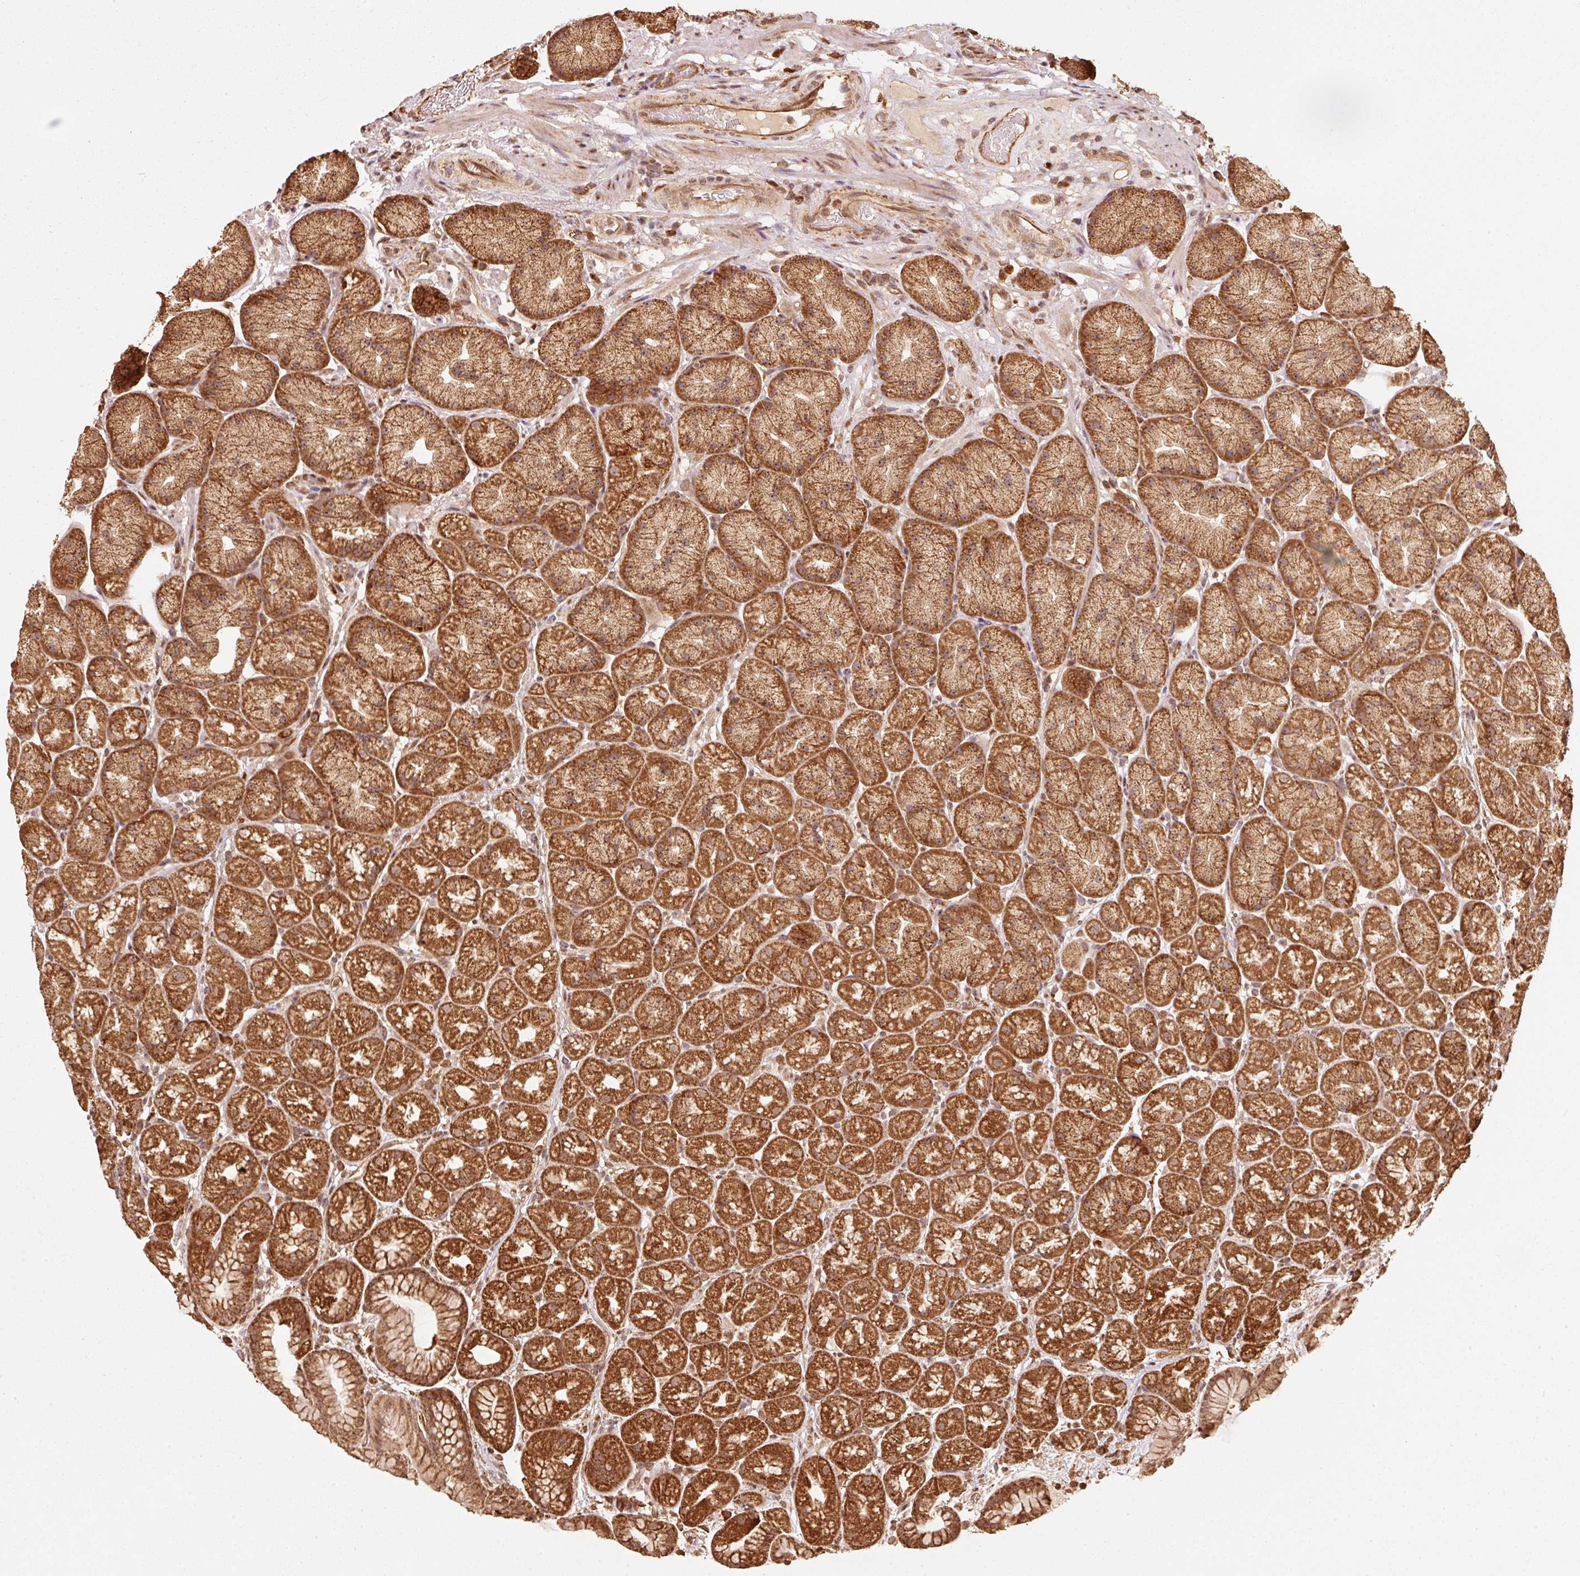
{"staining": {"intensity": "strong", "quantity": ">75%", "location": "cytoplasmic/membranous"}, "tissue": "stomach", "cell_type": "Glandular cells", "image_type": "normal", "snomed": [{"axis": "morphology", "description": "Normal tissue, NOS"}, {"axis": "topography", "description": "Stomach, lower"}], "caption": "A brown stain shows strong cytoplasmic/membranous expression of a protein in glandular cells of normal stomach.", "gene": "MRPL16", "patient": {"sex": "male", "age": 67}}